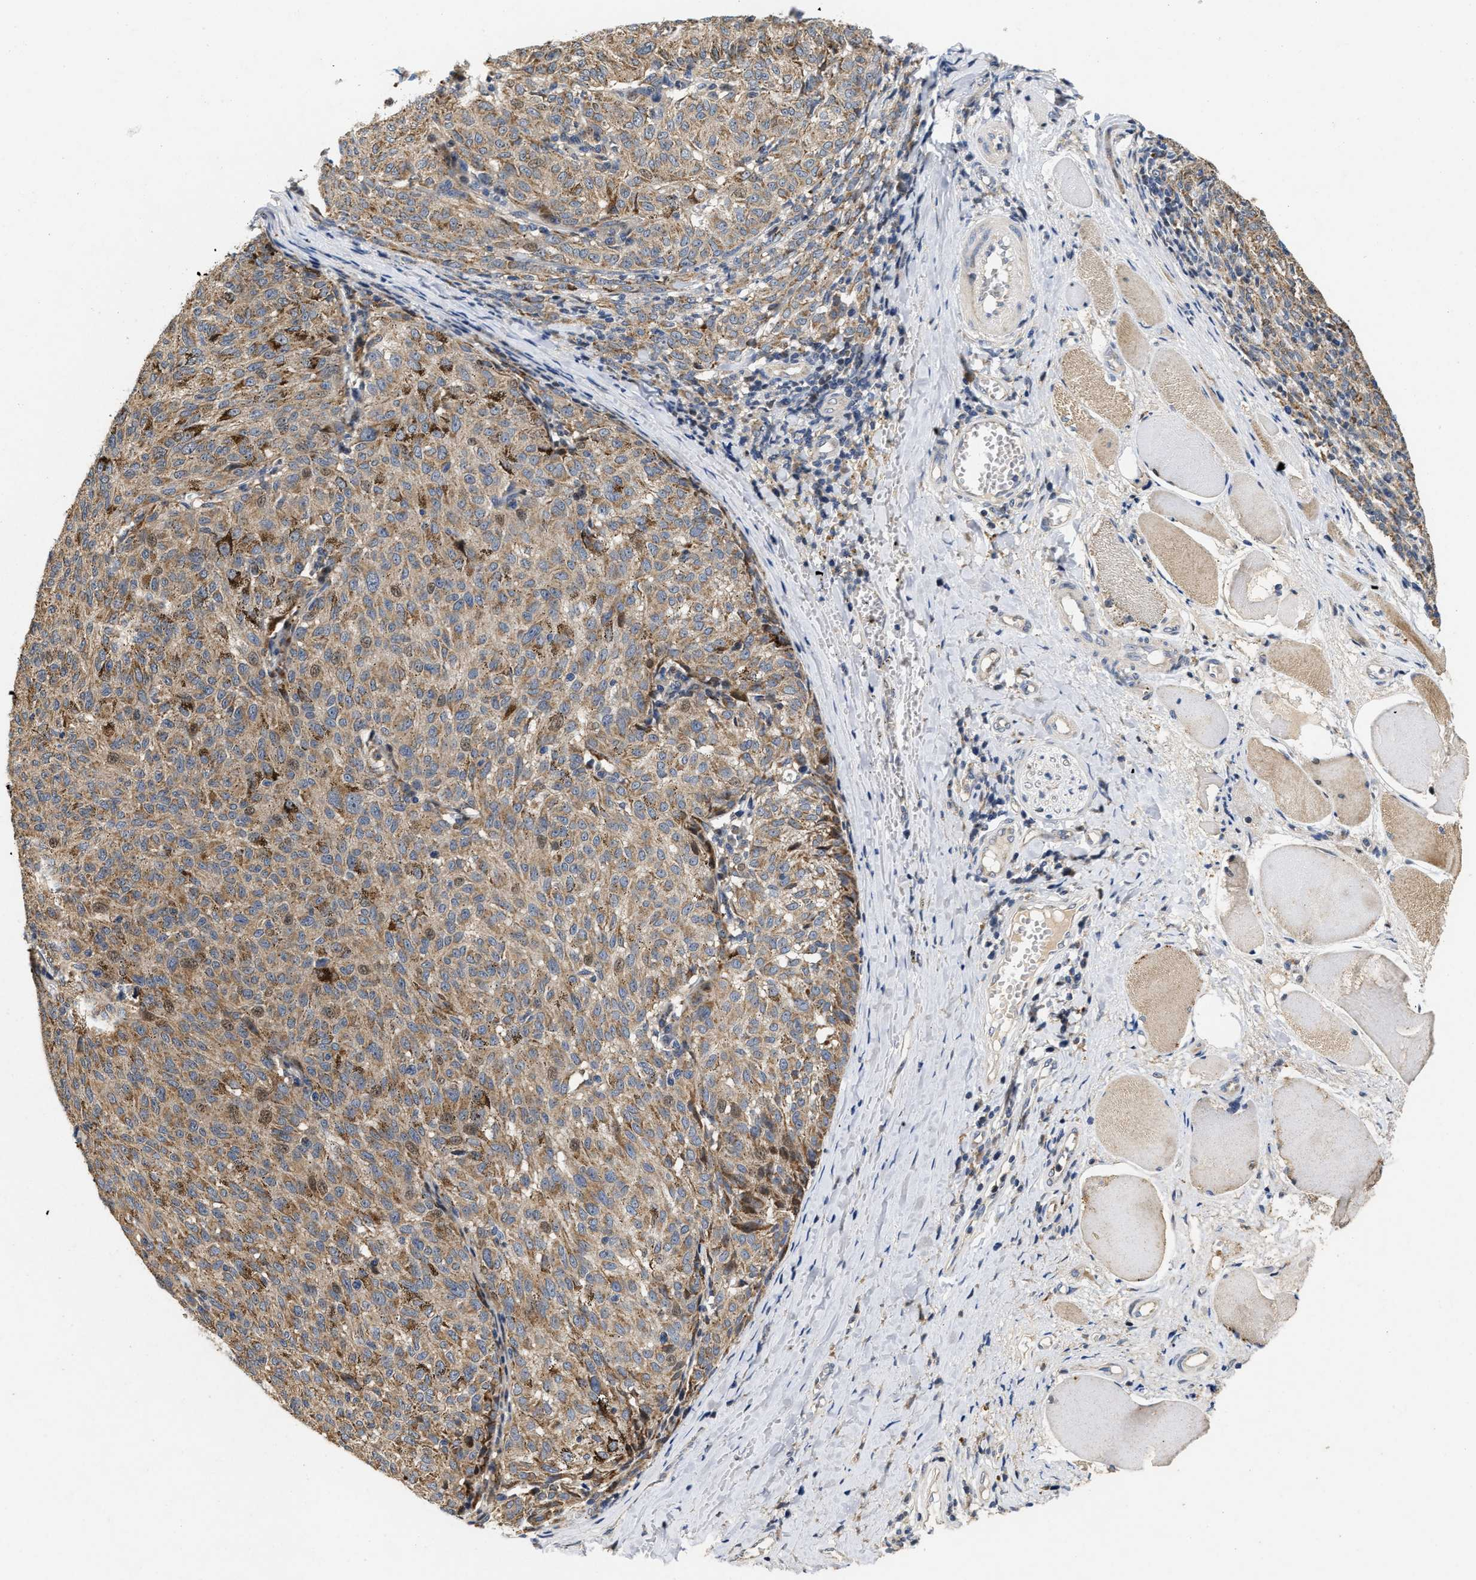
{"staining": {"intensity": "moderate", "quantity": ">75%", "location": "cytoplasmic/membranous"}, "tissue": "melanoma", "cell_type": "Tumor cells", "image_type": "cancer", "snomed": [{"axis": "morphology", "description": "Malignant melanoma, NOS"}, {"axis": "topography", "description": "Skin"}], "caption": "This micrograph displays IHC staining of human melanoma, with medium moderate cytoplasmic/membranous staining in approximately >75% of tumor cells.", "gene": "SCYL2", "patient": {"sex": "female", "age": 72}}